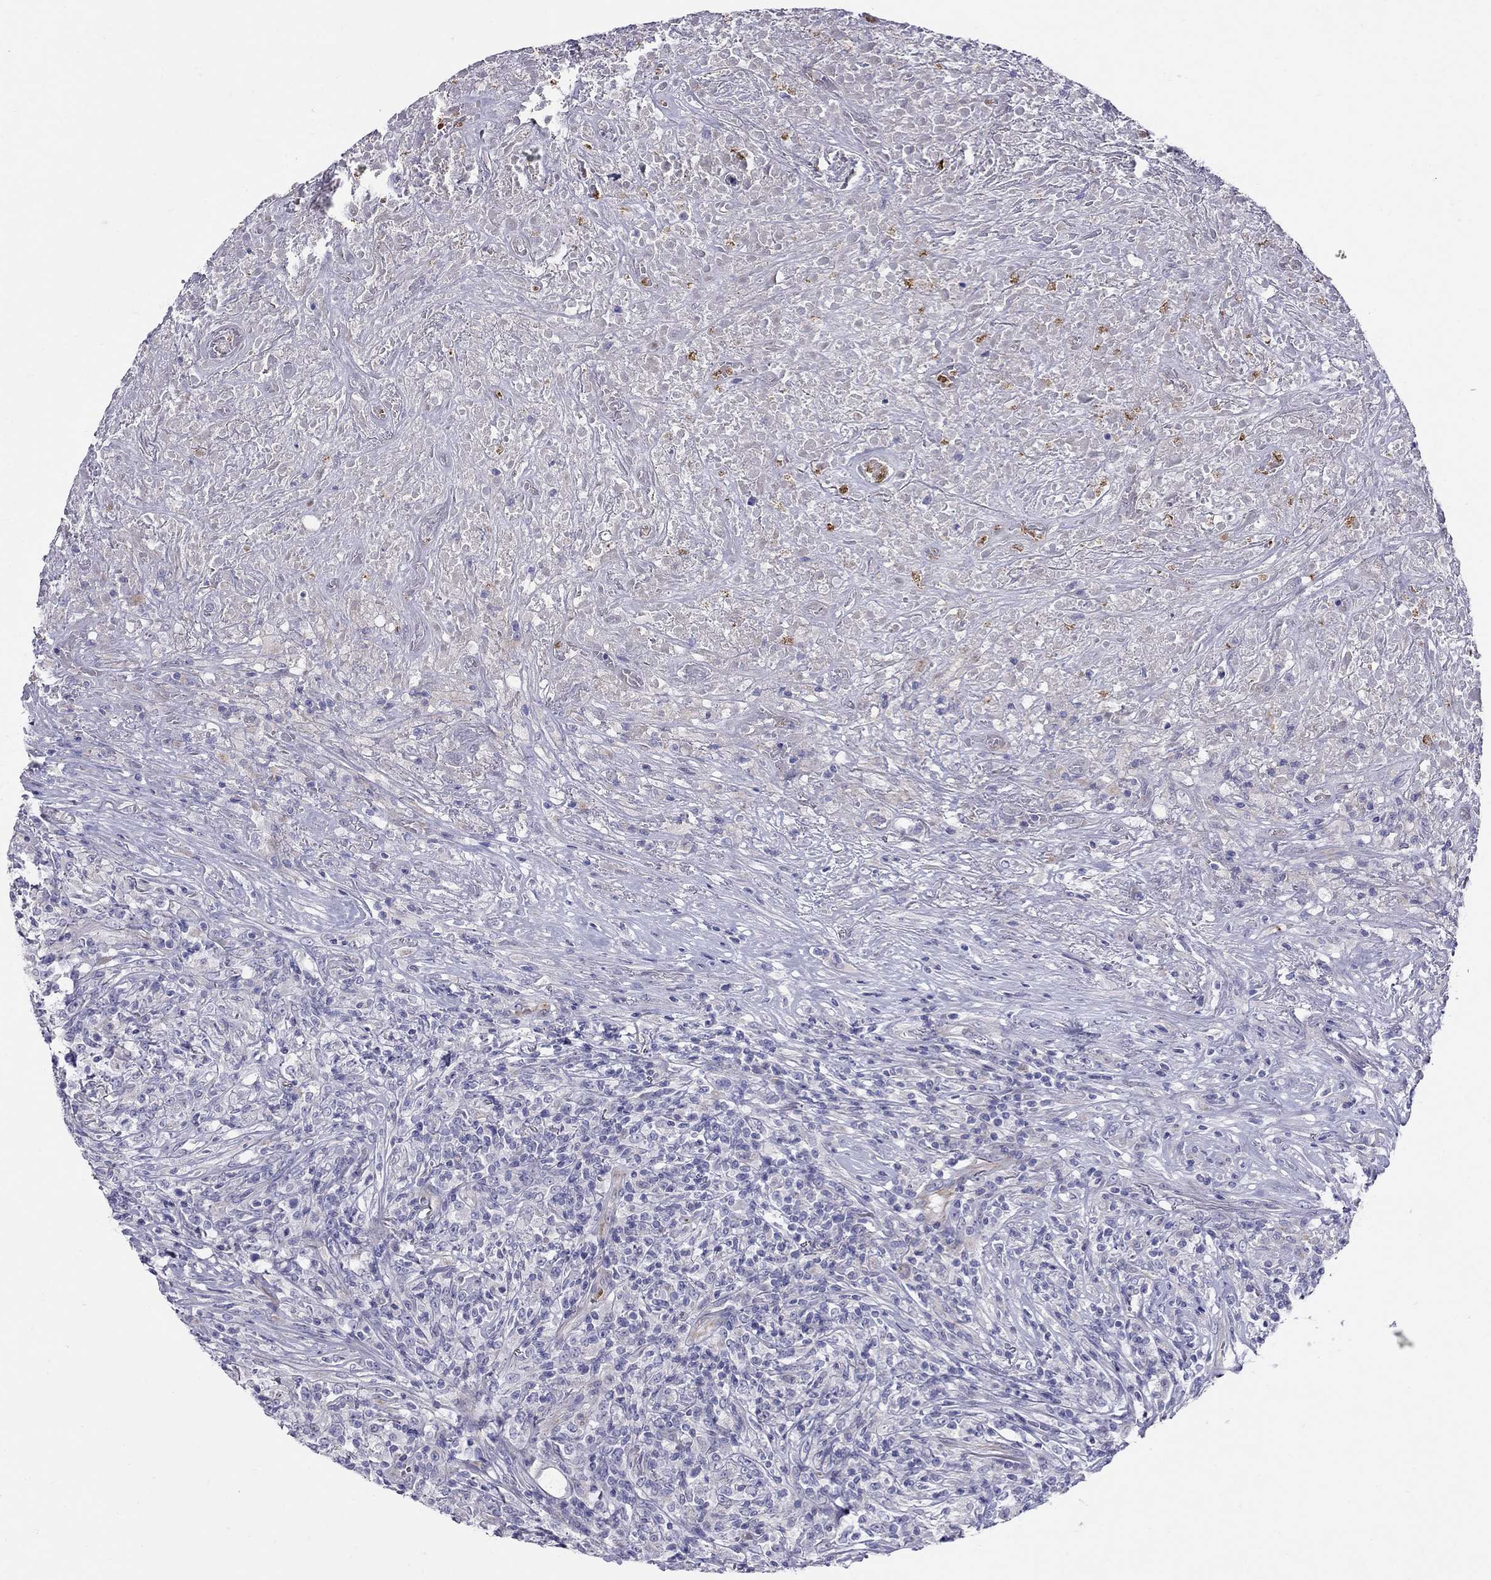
{"staining": {"intensity": "negative", "quantity": "none", "location": "none"}, "tissue": "lymphoma", "cell_type": "Tumor cells", "image_type": "cancer", "snomed": [{"axis": "morphology", "description": "Malignant lymphoma, non-Hodgkin's type, High grade"}, {"axis": "topography", "description": "Lung"}], "caption": "An immunohistochemistry micrograph of lymphoma is shown. There is no staining in tumor cells of lymphoma.", "gene": "SPINT4", "patient": {"sex": "male", "age": 79}}